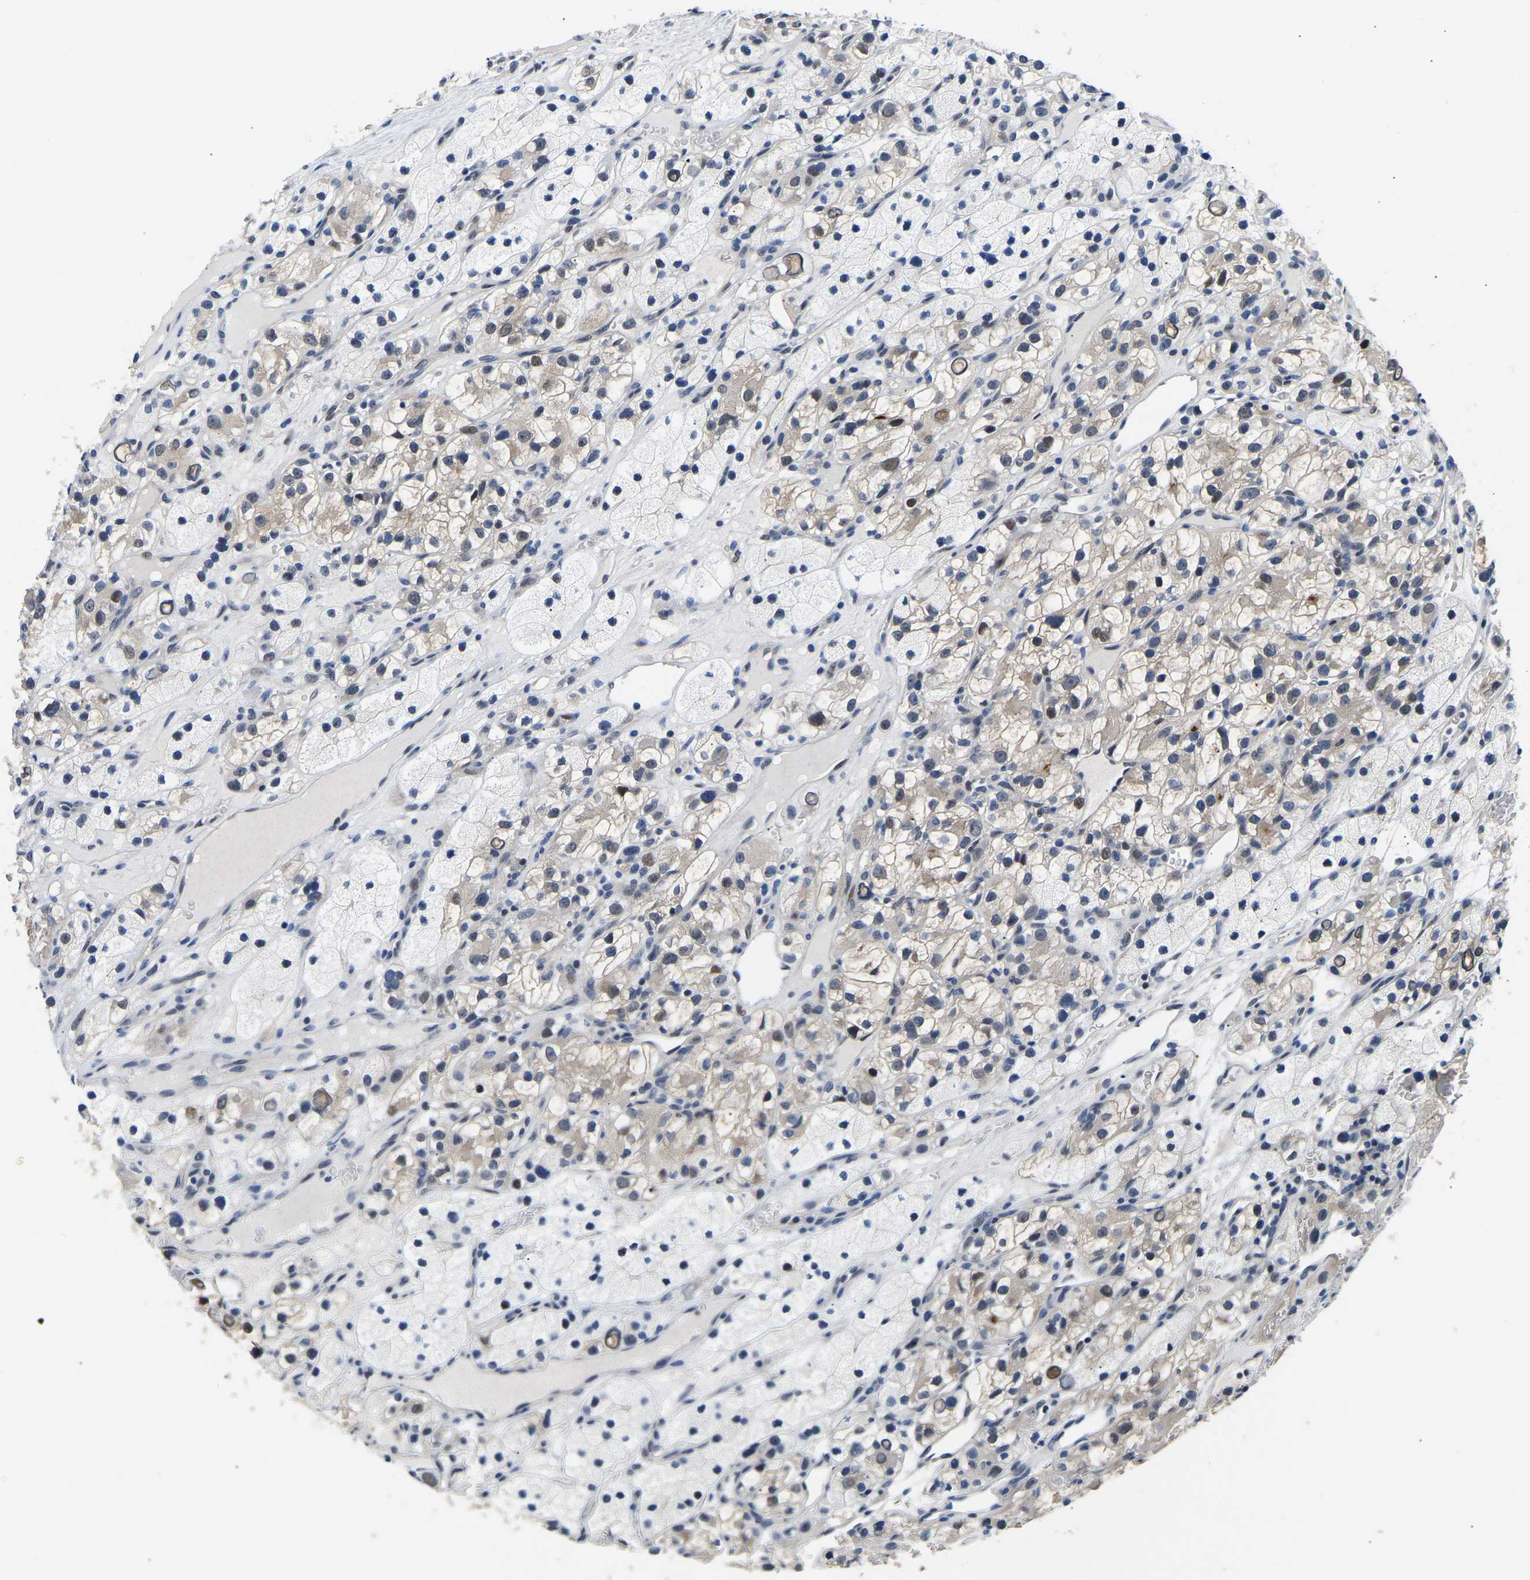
{"staining": {"intensity": "weak", "quantity": "<25%", "location": "cytoplasmic/membranous,nuclear"}, "tissue": "renal cancer", "cell_type": "Tumor cells", "image_type": "cancer", "snomed": [{"axis": "morphology", "description": "Adenocarcinoma, NOS"}, {"axis": "topography", "description": "Kidney"}], "caption": "A histopathology image of human adenocarcinoma (renal) is negative for staining in tumor cells. The staining was performed using DAB to visualize the protein expression in brown, while the nuclei were stained in blue with hematoxylin (Magnification: 20x).", "gene": "PTRHD1", "patient": {"sex": "female", "age": 57}}